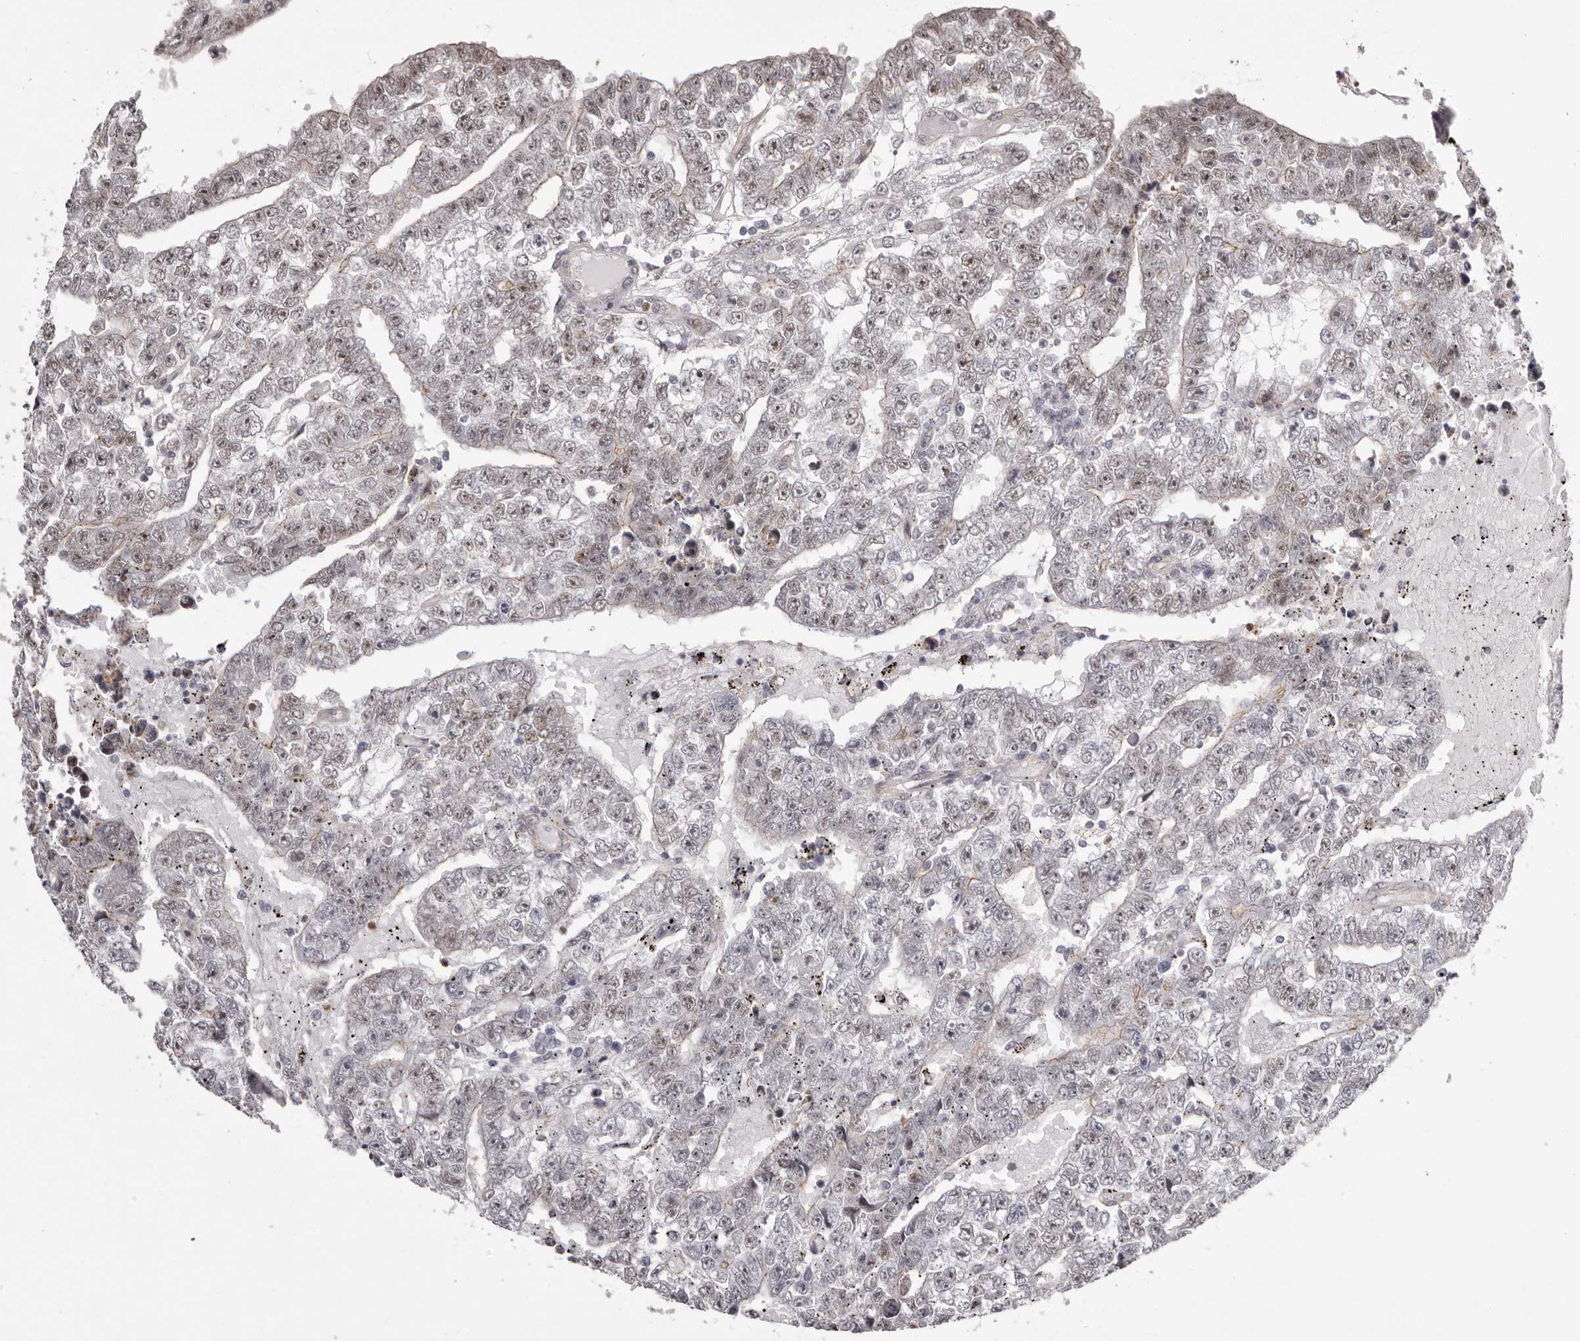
{"staining": {"intensity": "weak", "quantity": "<25%", "location": "nuclear"}, "tissue": "testis cancer", "cell_type": "Tumor cells", "image_type": "cancer", "snomed": [{"axis": "morphology", "description": "Carcinoma, Embryonal, NOS"}, {"axis": "topography", "description": "Testis"}], "caption": "The histopathology image exhibits no significant positivity in tumor cells of testis cancer.", "gene": "RNF2", "patient": {"sex": "male", "age": 25}}